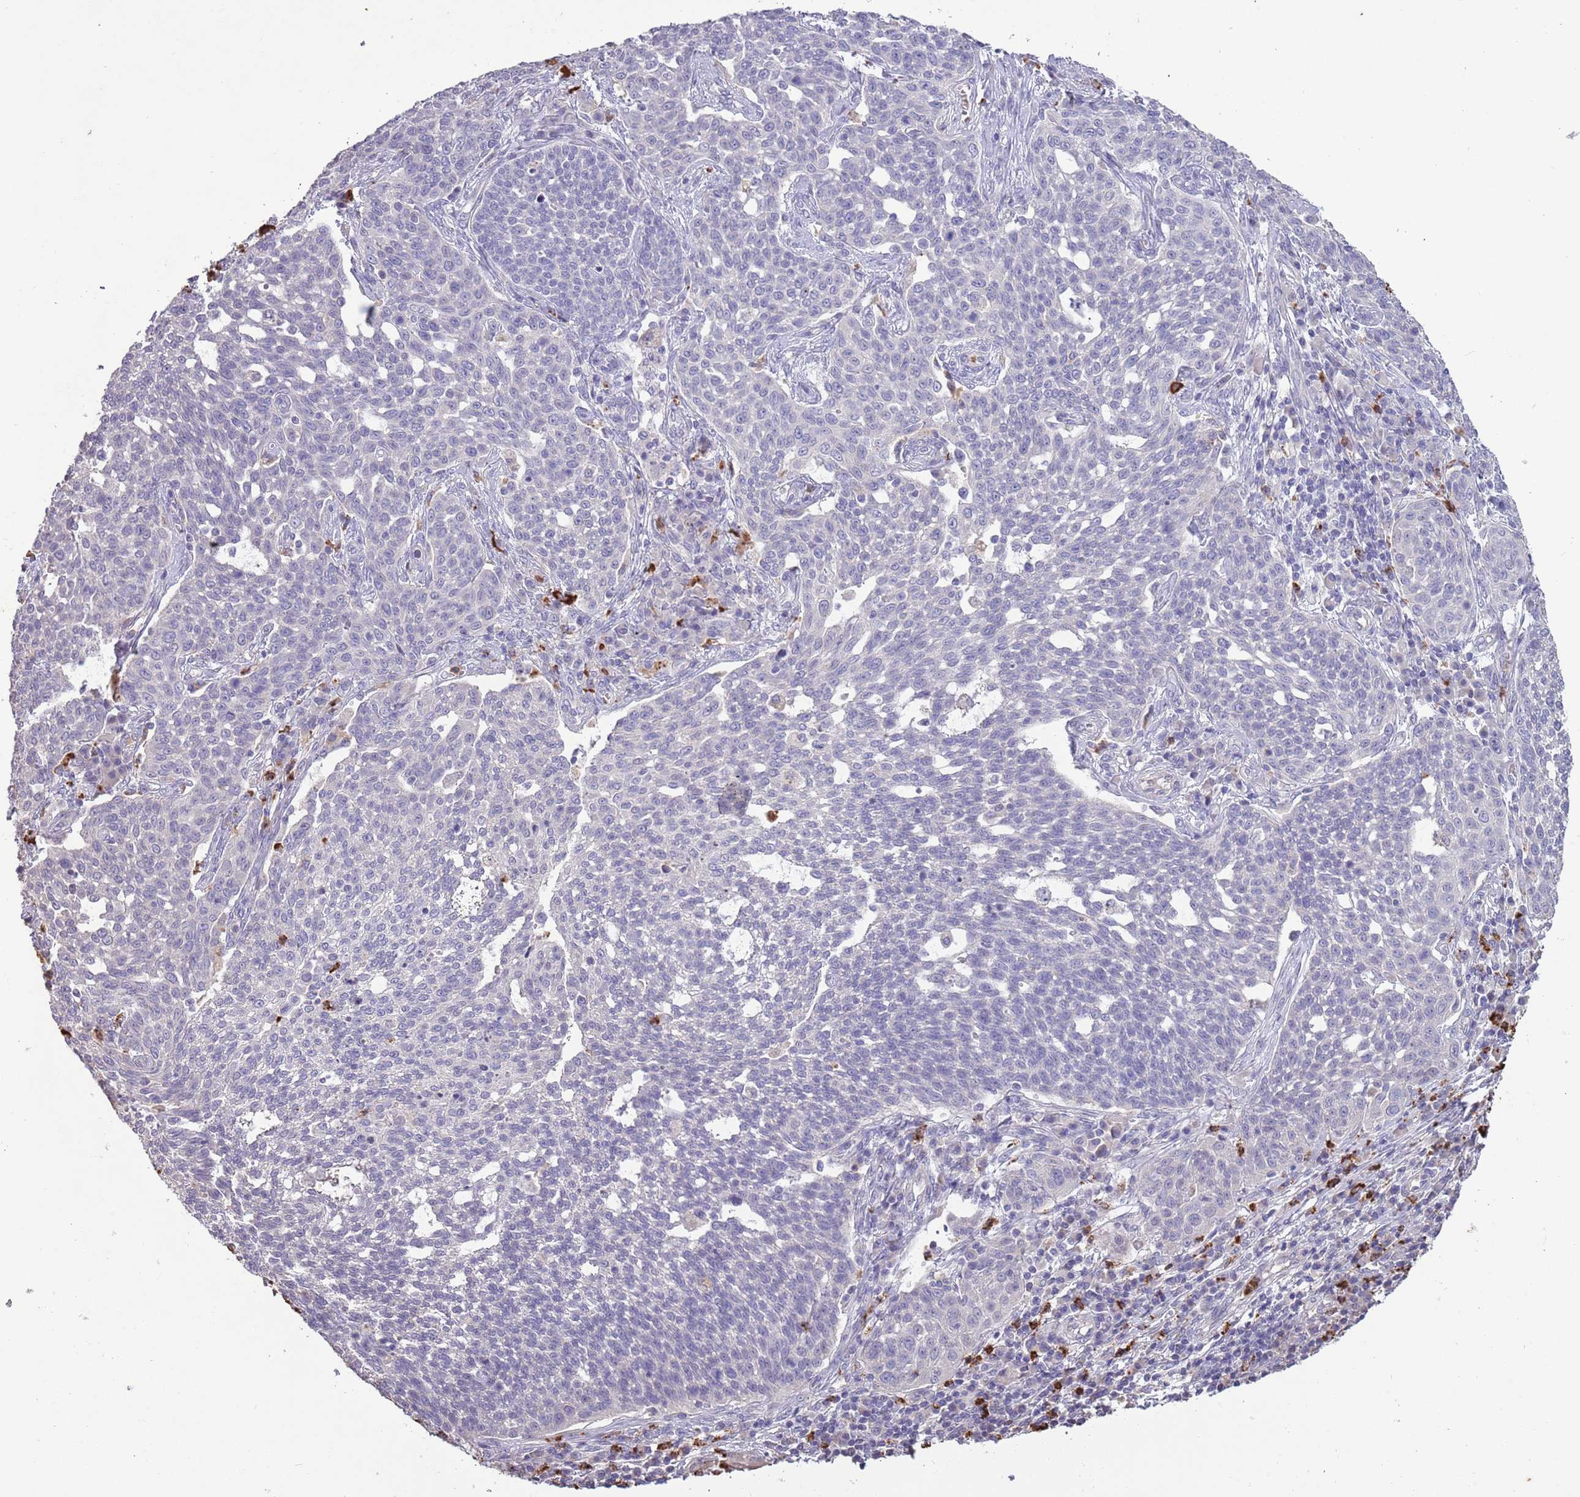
{"staining": {"intensity": "negative", "quantity": "none", "location": "none"}, "tissue": "cervical cancer", "cell_type": "Tumor cells", "image_type": "cancer", "snomed": [{"axis": "morphology", "description": "Squamous cell carcinoma, NOS"}, {"axis": "topography", "description": "Cervix"}], "caption": "Tumor cells are negative for brown protein staining in cervical cancer (squamous cell carcinoma). The staining is performed using DAB (3,3'-diaminobenzidine) brown chromogen with nuclei counter-stained in using hematoxylin.", "gene": "P2RY13", "patient": {"sex": "female", "age": 34}}